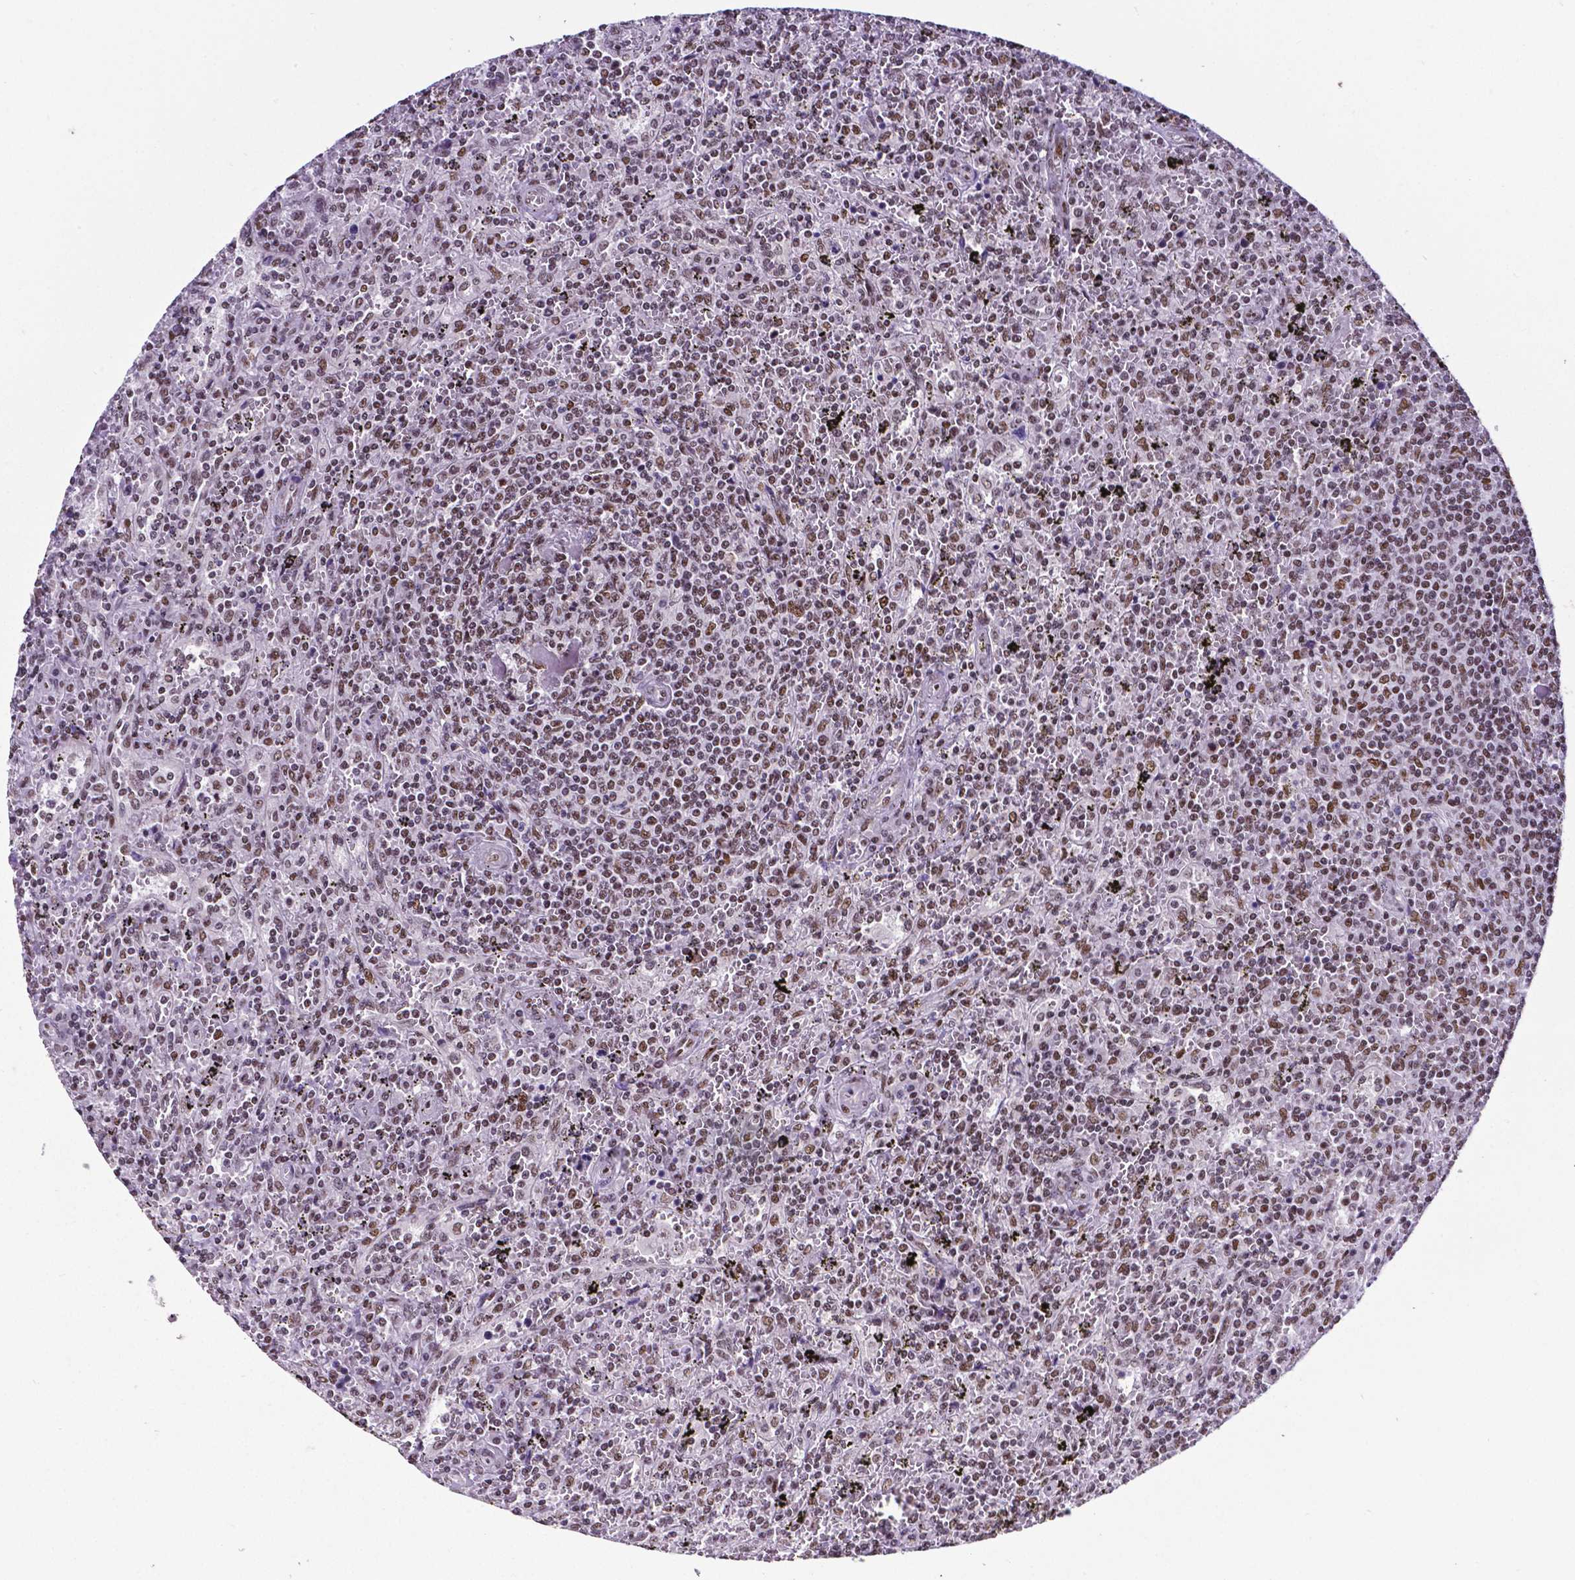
{"staining": {"intensity": "weak", "quantity": "25%-75%", "location": "nuclear"}, "tissue": "lymphoma", "cell_type": "Tumor cells", "image_type": "cancer", "snomed": [{"axis": "morphology", "description": "Malignant lymphoma, non-Hodgkin's type, Low grade"}, {"axis": "topography", "description": "Spleen"}], "caption": "Malignant lymphoma, non-Hodgkin's type (low-grade) was stained to show a protein in brown. There is low levels of weak nuclear expression in approximately 25%-75% of tumor cells.", "gene": "REST", "patient": {"sex": "male", "age": 62}}